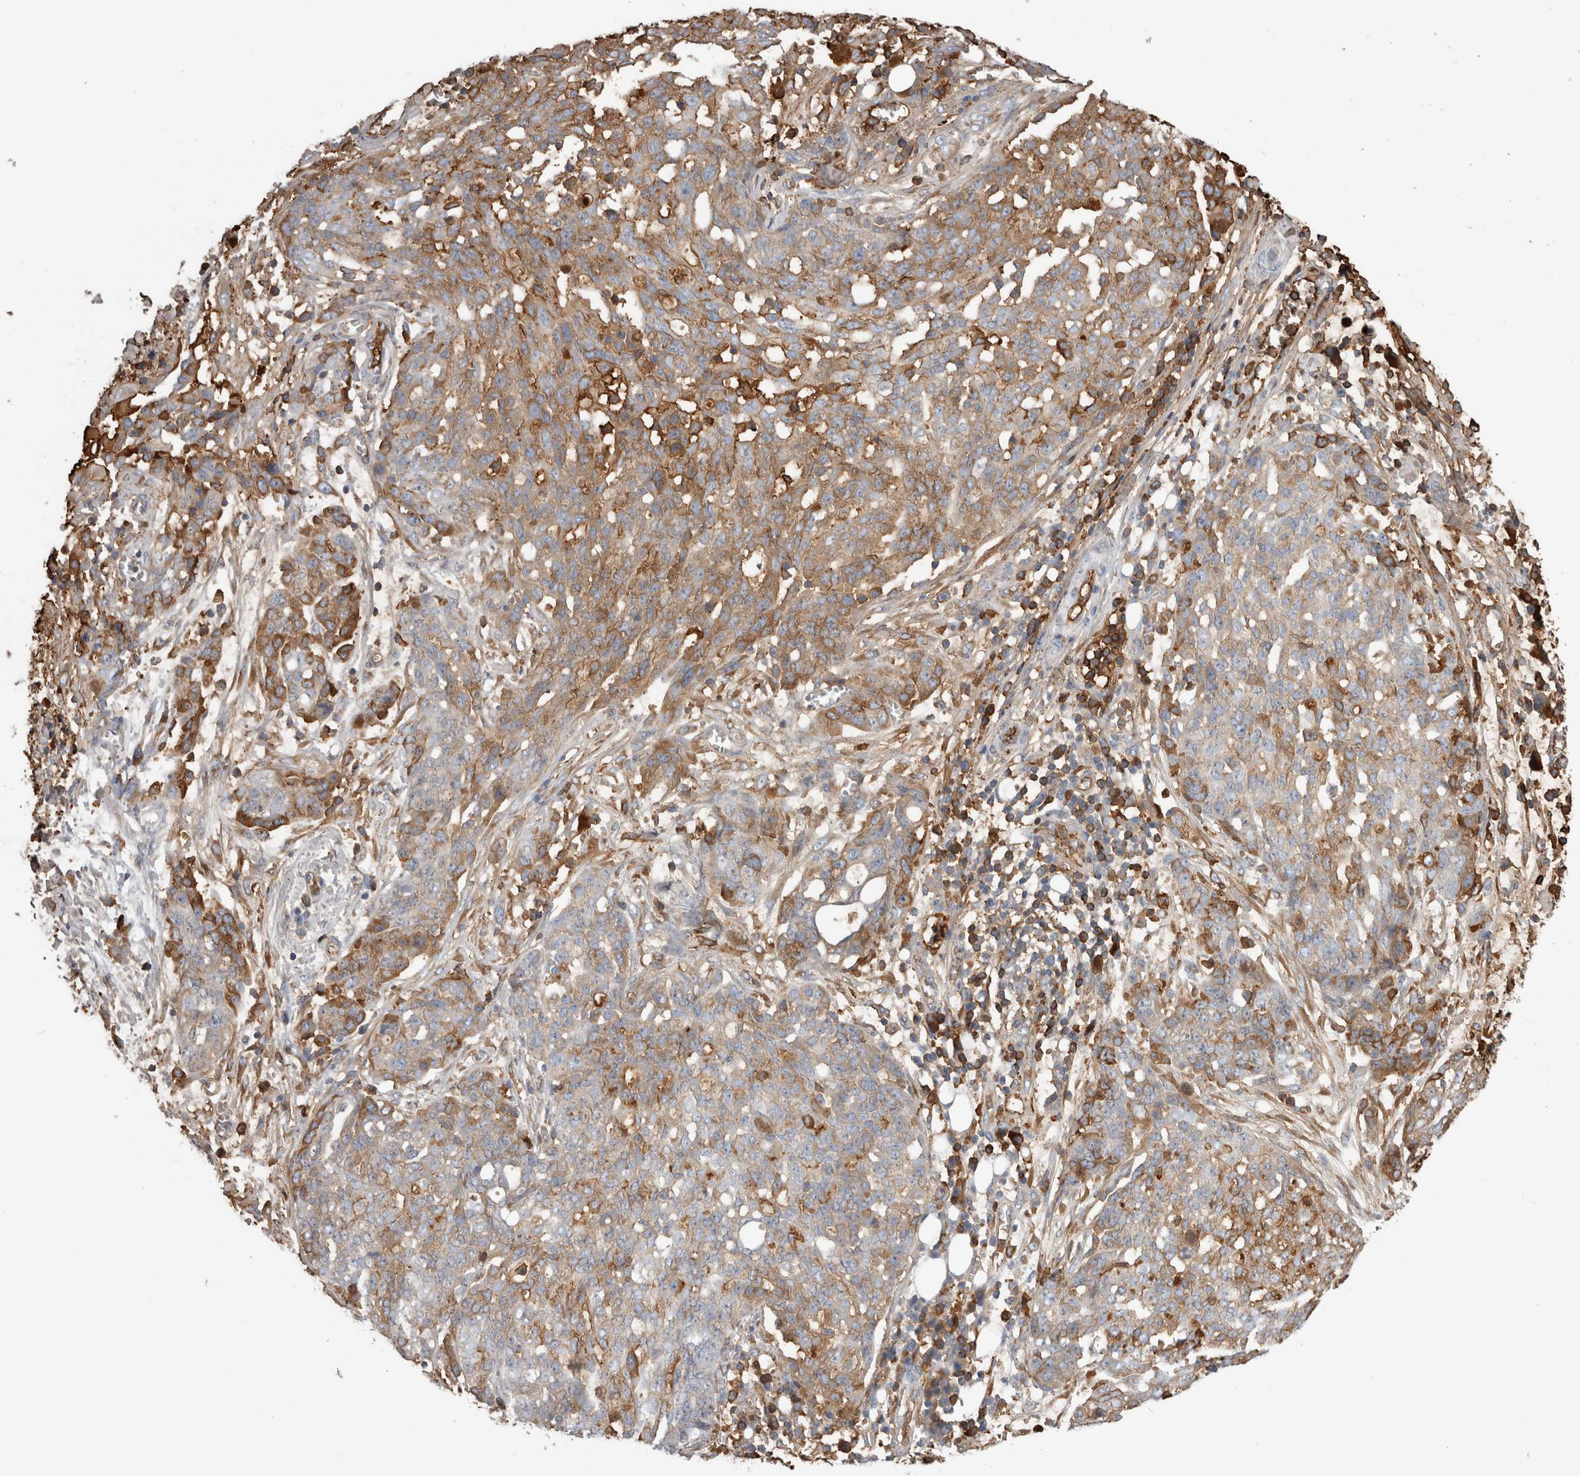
{"staining": {"intensity": "weak", "quantity": ">75%", "location": "cytoplasmic/membranous"}, "tissue": "ovarian cancer", "cell_type": "Tumor cells", "image_type": "cancer", "snomed": [{"axis": "morphology", "description": "Cystadenocarcinoma, serous, NOS"}, {"axis": "topography", "description": "Soft tissue"}, {"axis": "topography", "description": "Ovary"}], "caption": "Ovarian cancer stained with a brown dye displays weak cytoplasmic/membranous positive positivity in approximately >75% of tumor cells.", "gene": "TBCE", "patient": {"sex": "female", "age": 57}}